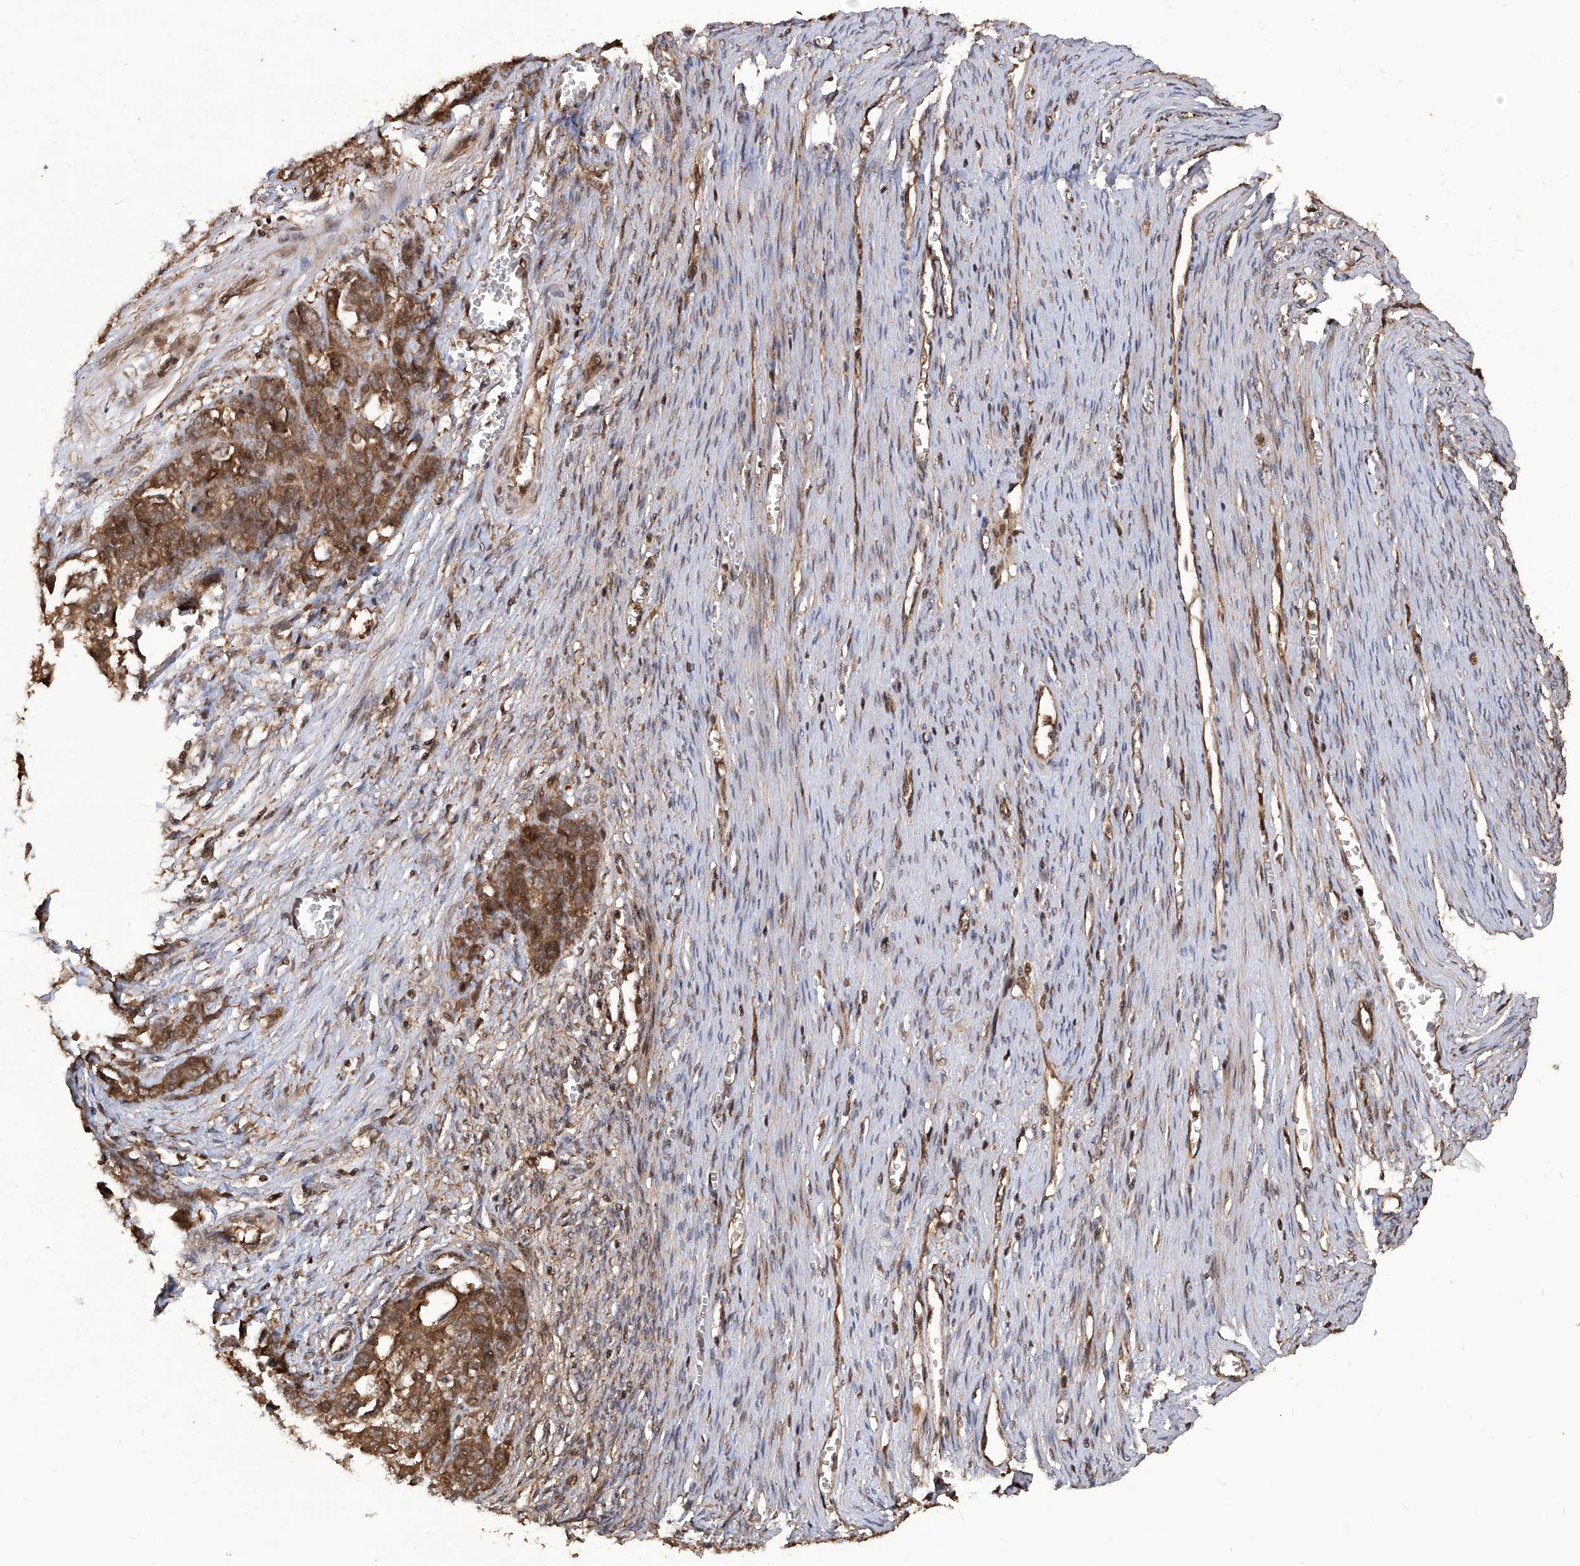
{"staining": {"intensity": "moderate", "quantity": ">75%", "location": "cytoplasmic/membranous,nuclear"}, "tissue": "ovarian cancer", "cell_type": "Tumor cells", "image_type": "cancer", "snomed": [{"axis": "morphology", "description": "Cystadenocarcinoma, serous, NOS"}, {"axis": "topography", "description": "Ovary"}], "caption": "Brown immunohistochemical staining in serous cystadenocarcinoma (ovarian) shows moderate cytoplasmic/membranous and nuclear expression in about >75% of tumor cells.", "gene": "LYSMD4", "patient": {"sex": "female", "age": 44}}